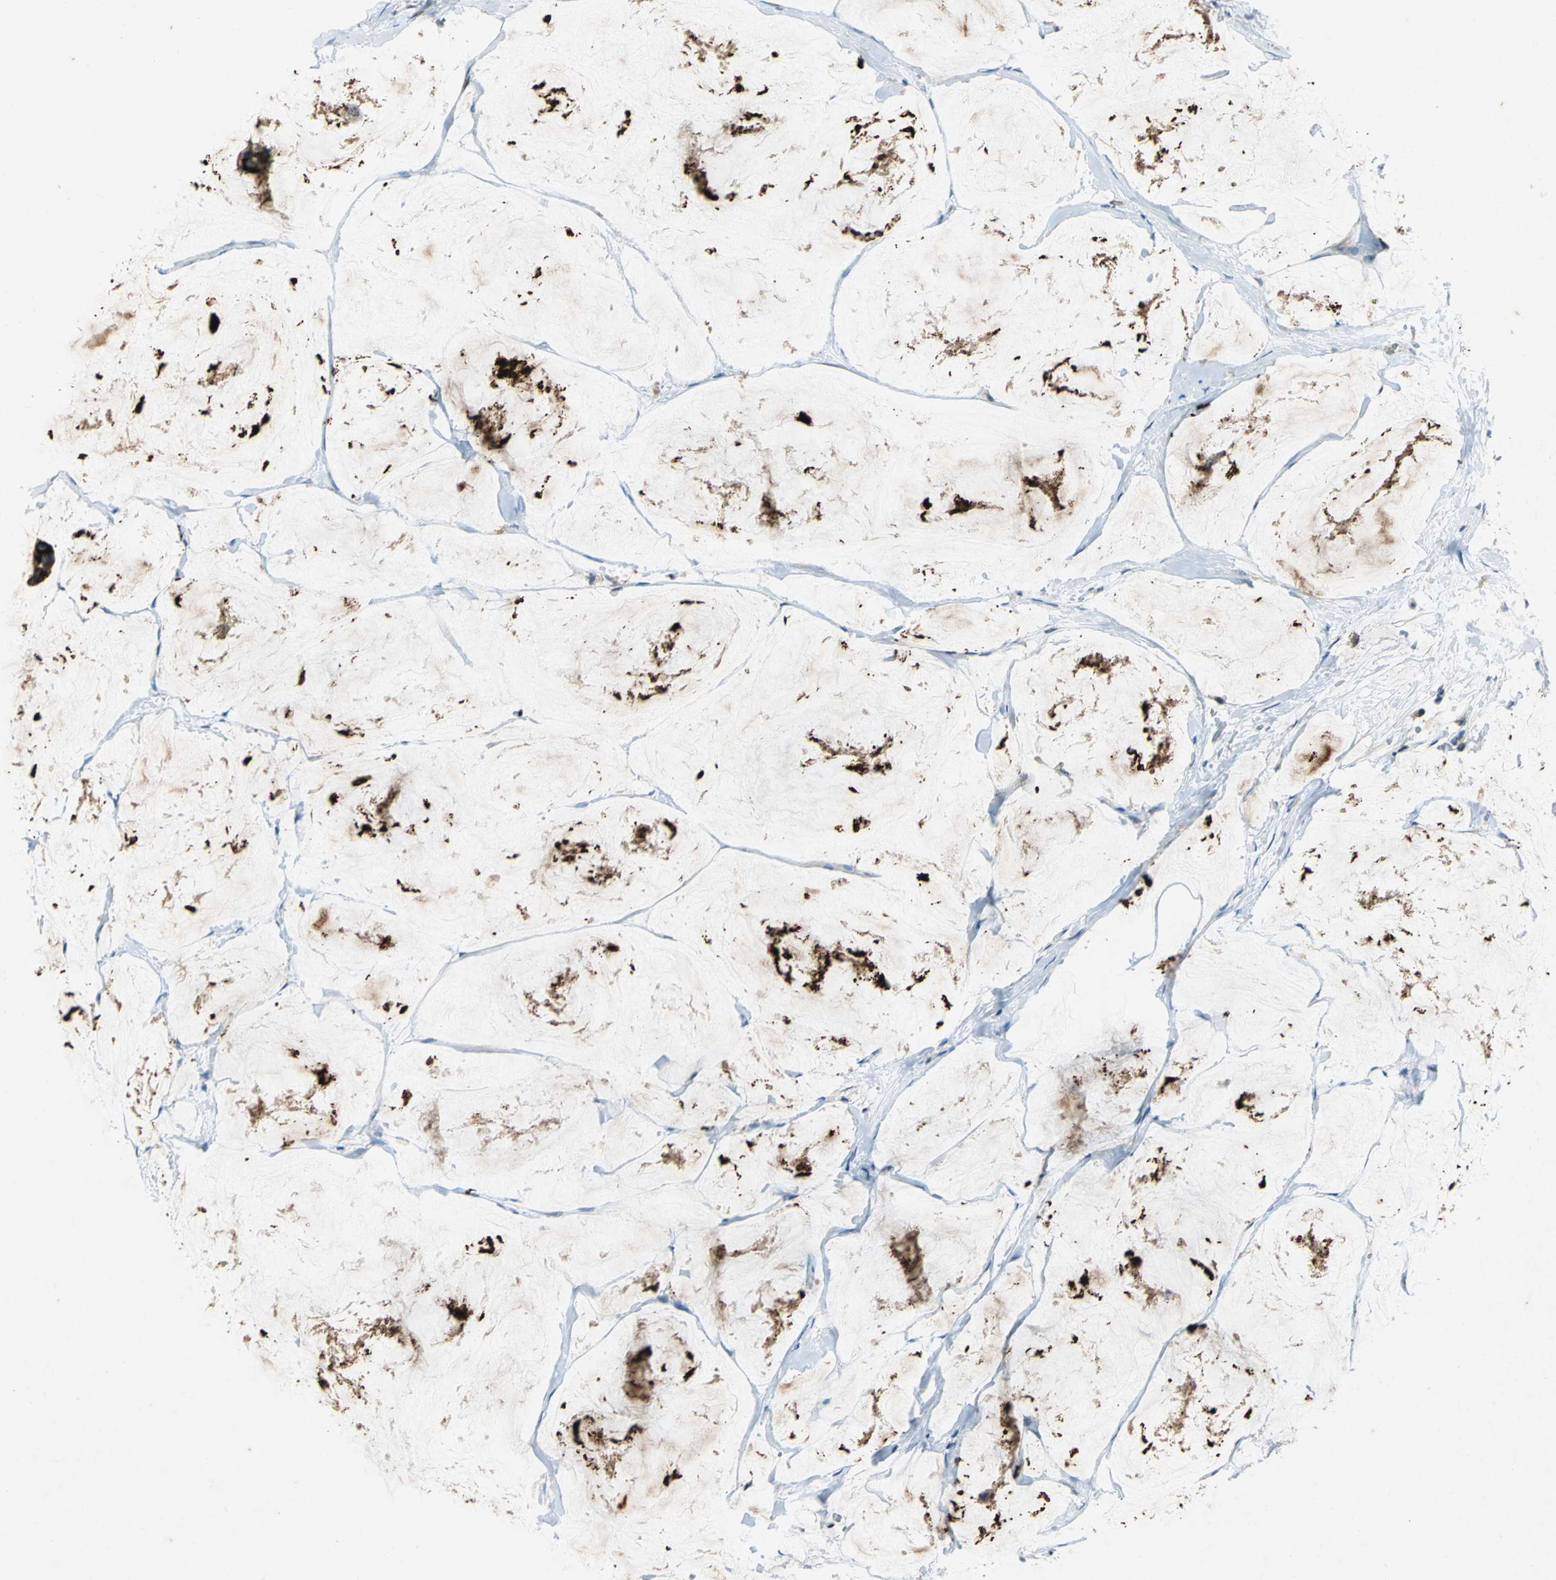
{"staining": {"intensity": "strong", "quantity": ">75%", "location": "cytoplasmic/membranous"}, "tissue": "breast cancer", "cell_type": "Tumor cells", "image_type": "cancer", "snomed": [{"axis": "morphology", "description": "Normal tissue, NOS"}, {"axis": "morphology", "description": "Duct carcinoma"}, {"axis": "topography", "description": "Breast"}], "caption": "Breast cancer (invasive ductal carcinoma) stained with immunohistochemistry (IHC) displays strong cytoplasmic/membranous positivity in approximately >75% of tumor cells.", "gene": "EMCN", "patient": {"sex": "female", "age": 50}}